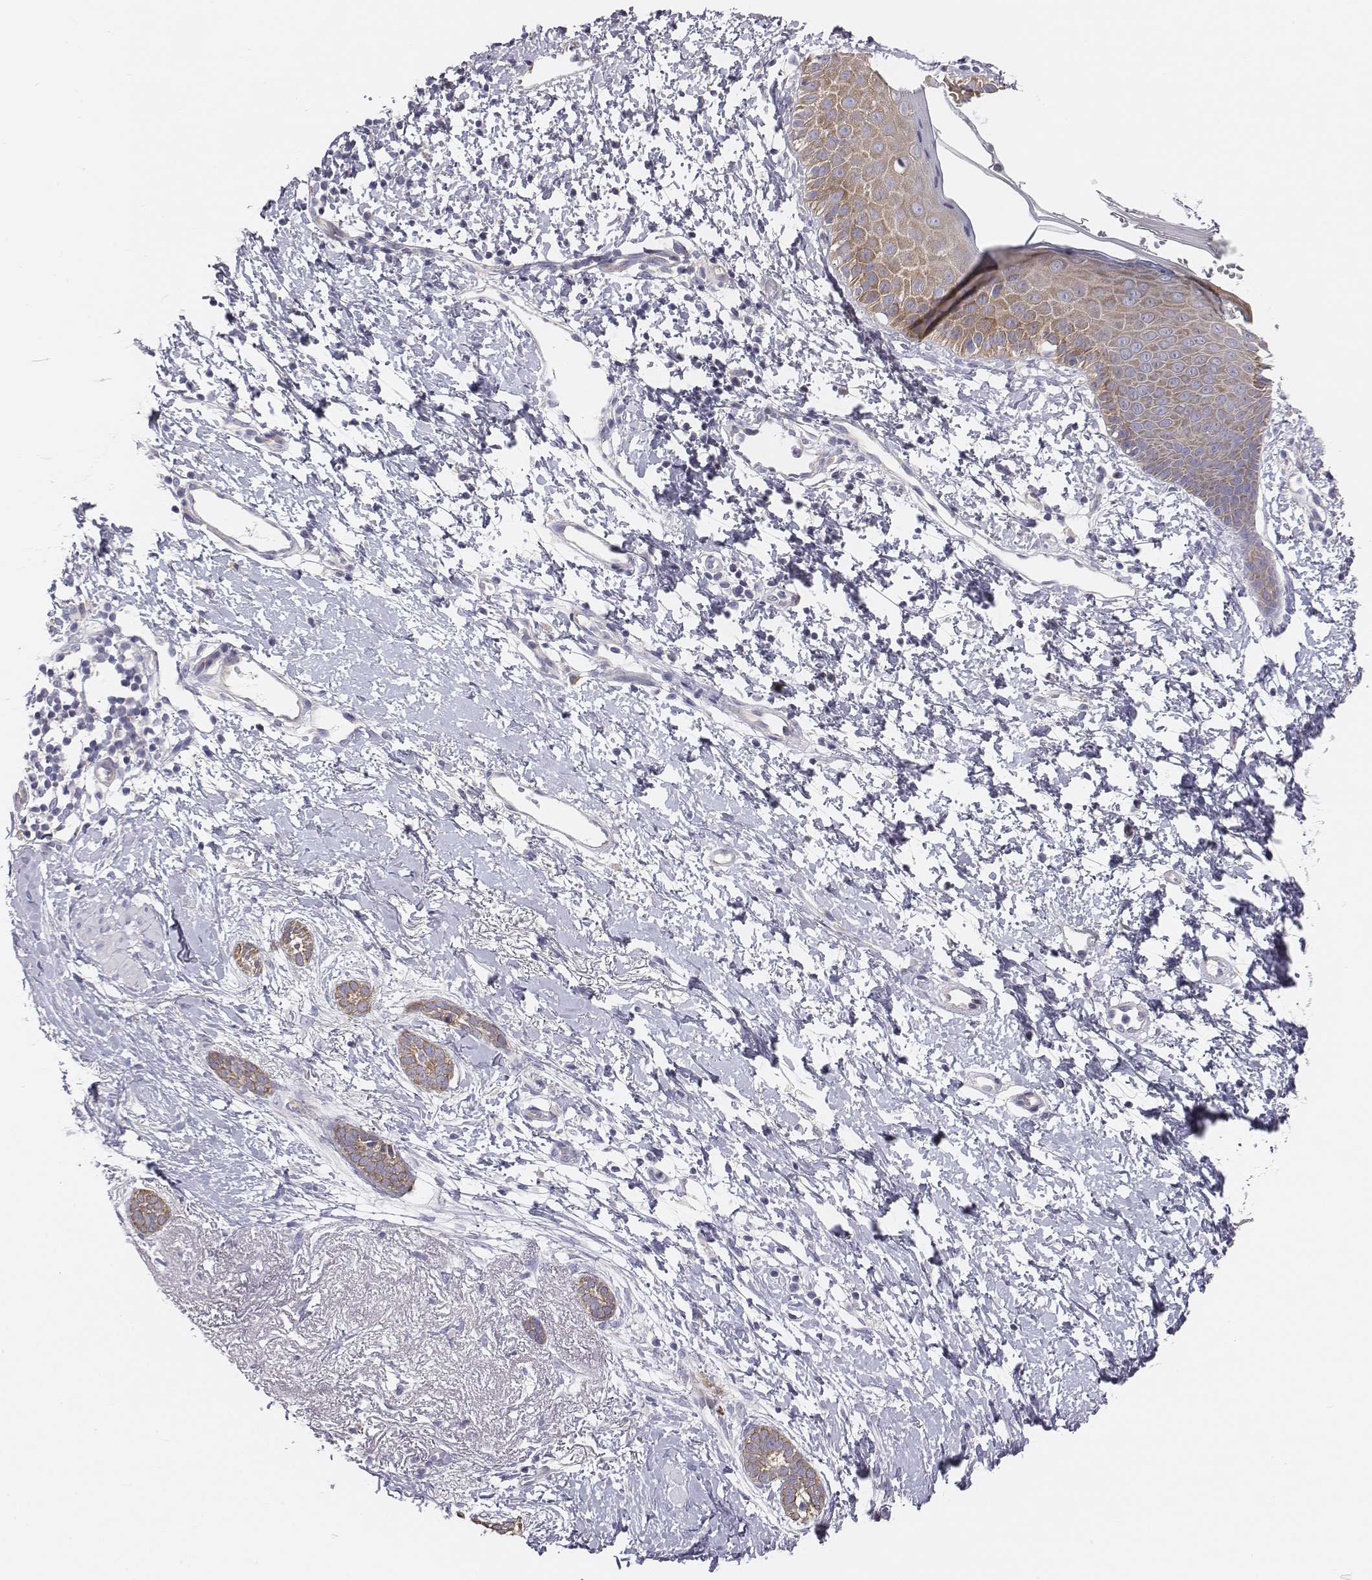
{"staining": {"intensity": "moderate", "quantity": "25%-75%", "location": "cytoplasmic/membranous"}, "tissue": "skin cancer", "cell_type": "Tumor cells", "image_type": "cancer", "snomed": [{"axis": "morphology", "description": "Normal tissue, NOS"}, {"axis": "morphology", "description": "Basal cell carcinoma"}, {"axis": "topography", "description": "Skin"}], "caption": "Skin basal cell carcinoma stained with a brown dye reveals moderate cytoplasmic/membranous positive staining in about 25%-75% of tumor cells.", "gene": "CHST14", "patient": {"sex": "male", "age": 84}}